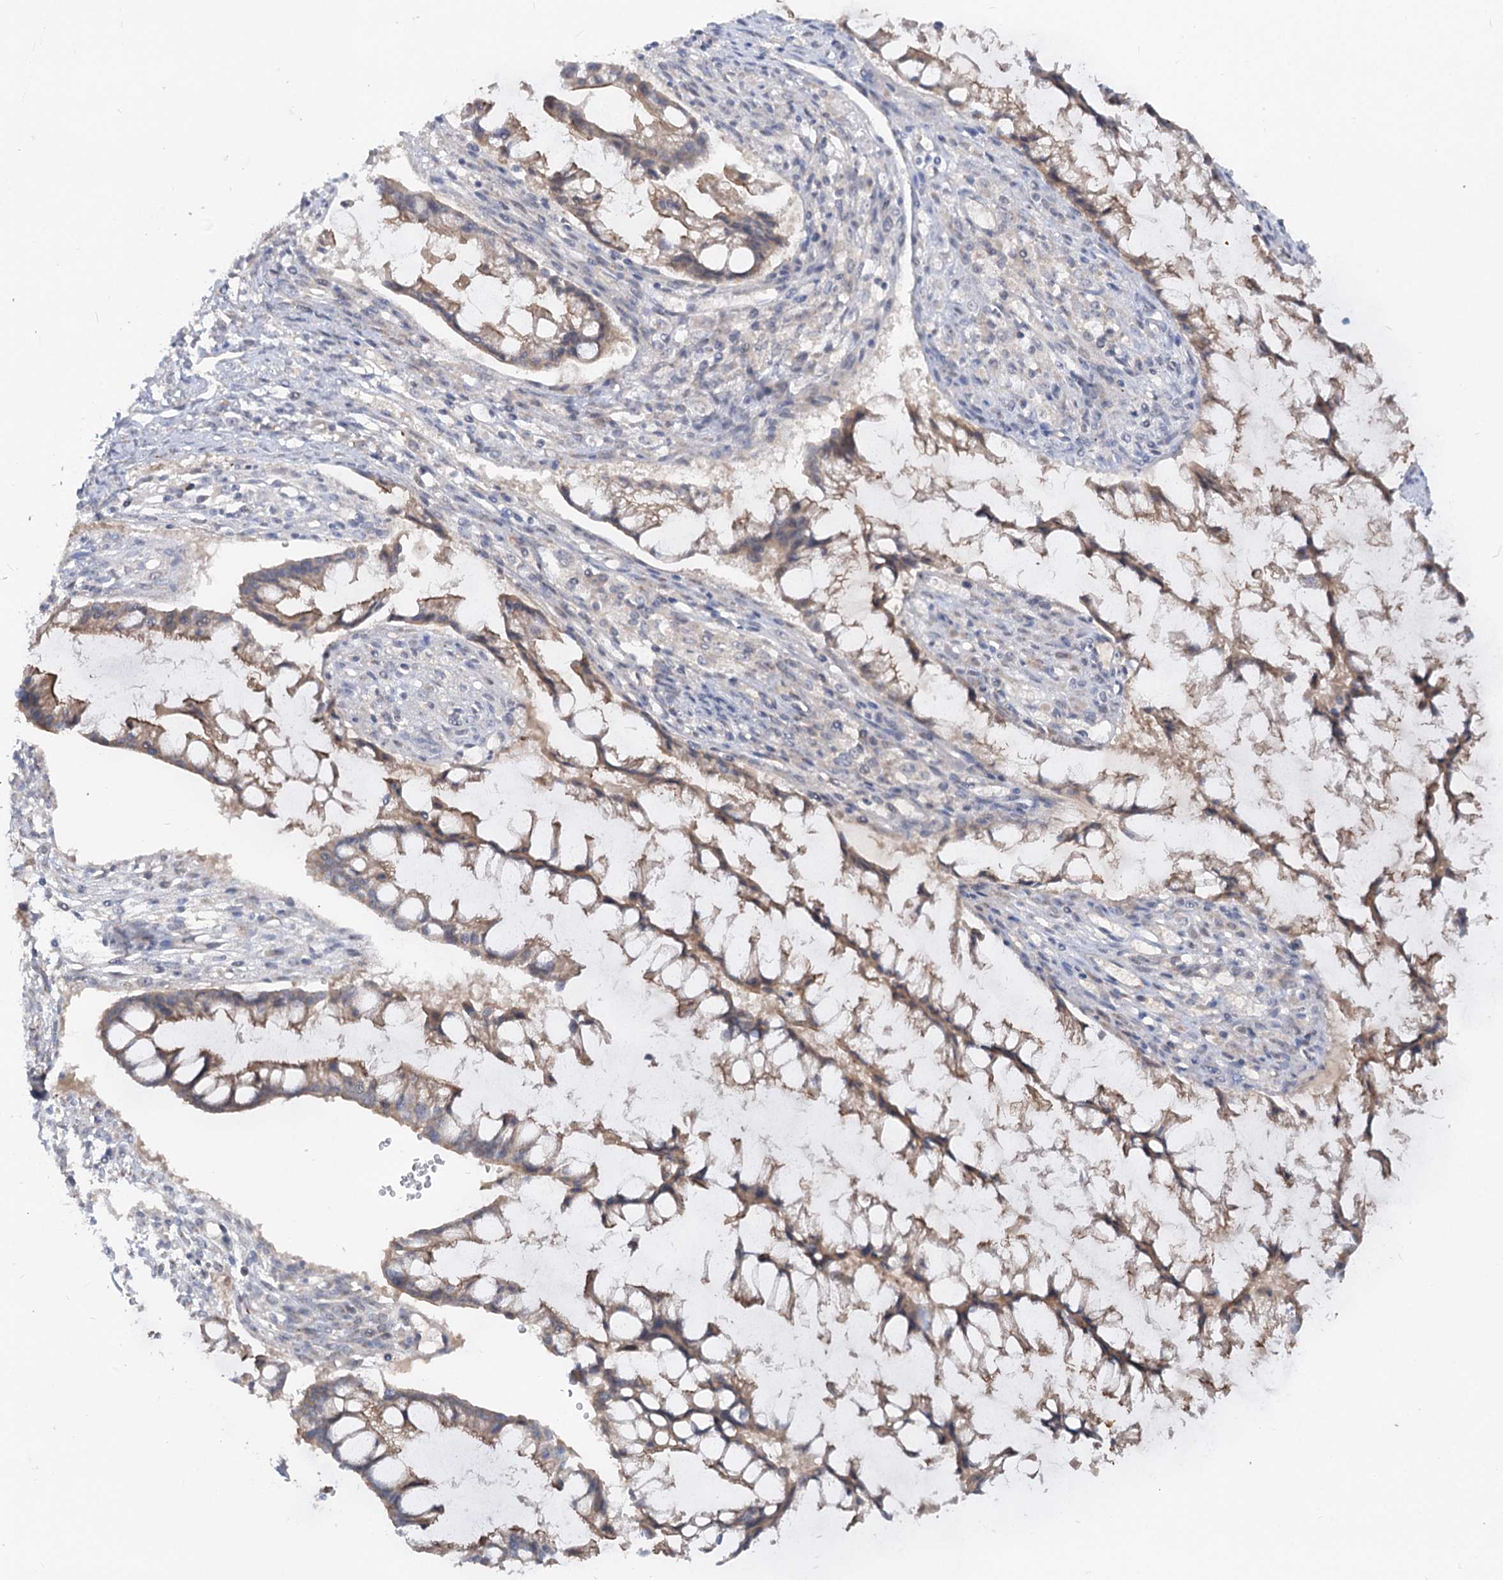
{"staining": {"intensity": "moderate", "quantity": ">75%", "location": "cytoplasmic/membranous"}, "tissue": "ovarian cancer", "cell_type": "Tumor cells", "image_type": "cancer", "snomed": [{"axis": "morphology", "description": "Cystadenocarcinoma, mucinous, NOS"}, {"axis": "topography", "description": "Ovary"}], "caption": "The histopathology image shows staining of mucinous cystadenocarcinoma (ovarian), revealing moderate cytoplasmic/membranous protein expression (brown color) within tumor cells. The staining is performed using DAB brown chromogen to label protein expression. The nuclei are counter-stained blue using hematoxylin.", "gene": "FGF19", "patient": {"sex": "female", "age": 73}}